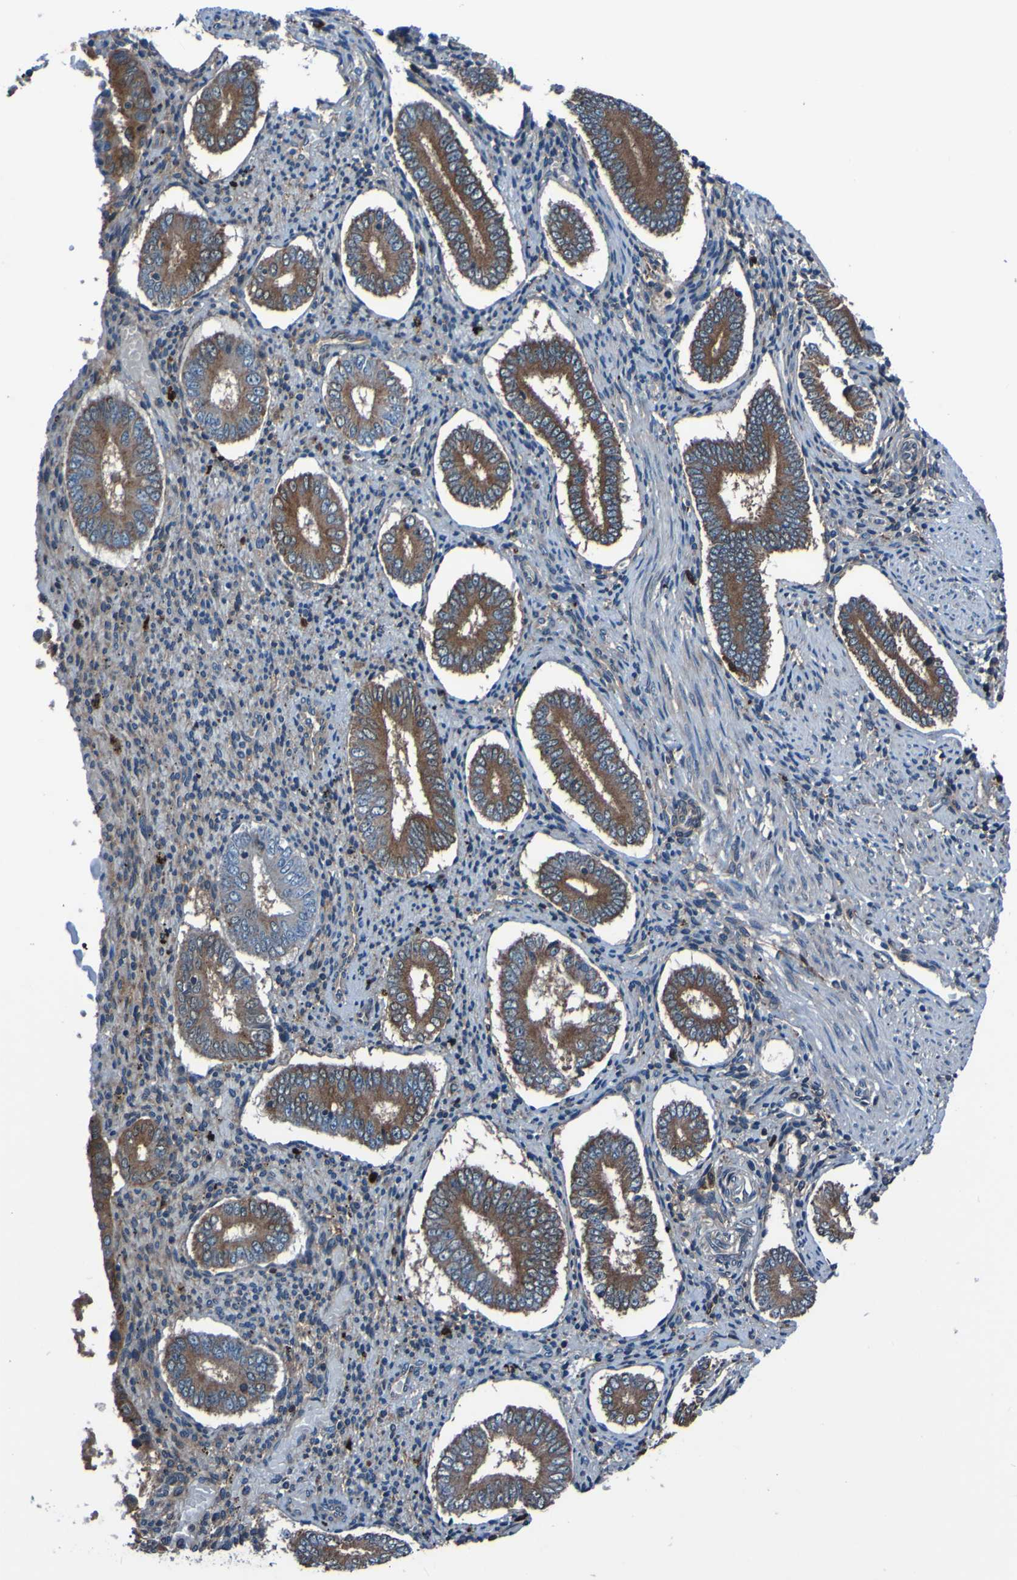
{"staining": {"intensity": "moderate", "quantity": ">75%", "location": "cytoplasmic/membranous"}, "tissue": "endometrium", "cell_type": "Cells in endometrial stroma", "image_type": "normal", "snomed": [{"axis": "morphology", "description": "Normal tissue, NOS"}, {"axis": "topography", "description": "Endometrium"}], "caption": "Endometrium stained with DAB (3,3'-diaminobenzidine) IHC displays medium levels of moderate cytoplasmic/membranous staining in about >75% of cells in endometrial stroma.", "gene": "RAB5B", "patient": {"sex": "female", "age": 42}}